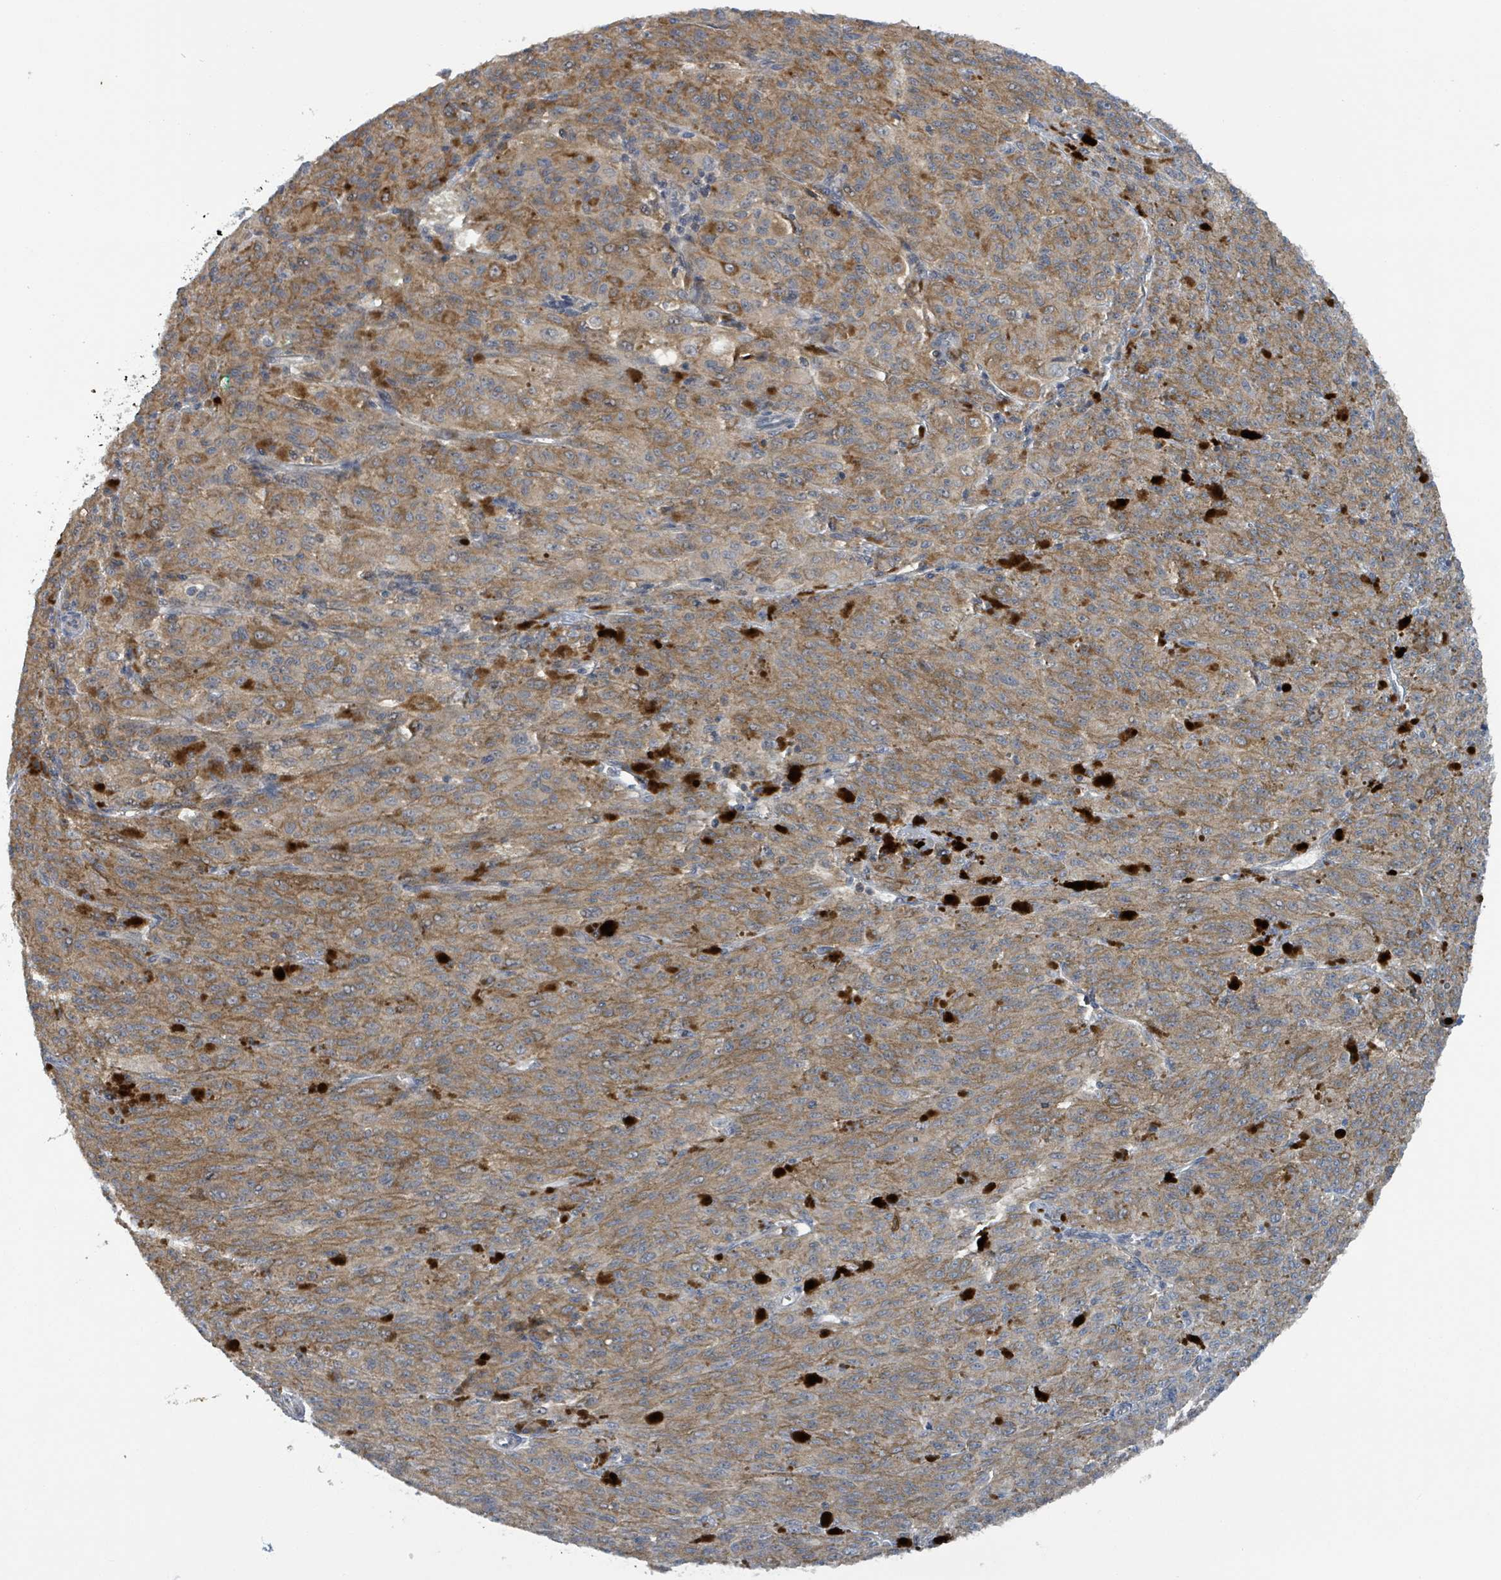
{"staining": {"intensity": "moderate", "quantity": ">75%", "location": "cytoplasmic/membranous"}, "tissue": "melanoma", "cell_type": "Tumor cells", "image_type": "cancer", "snomed": [{"axis": "morphology", "description": "Malignant melanoma, NOS"}, {"axis": "topography", "description": "Skin"}], "caption": "DAB (3,3'-diaminobenzidine) immunohistochemical staining of malignant melanoma demonstrates moderate cytoplasmic/membranous protein staining in about >75% of tumor cells.", "gene": "CCDC121", "patient": {"sex": "female", "age": 52}}